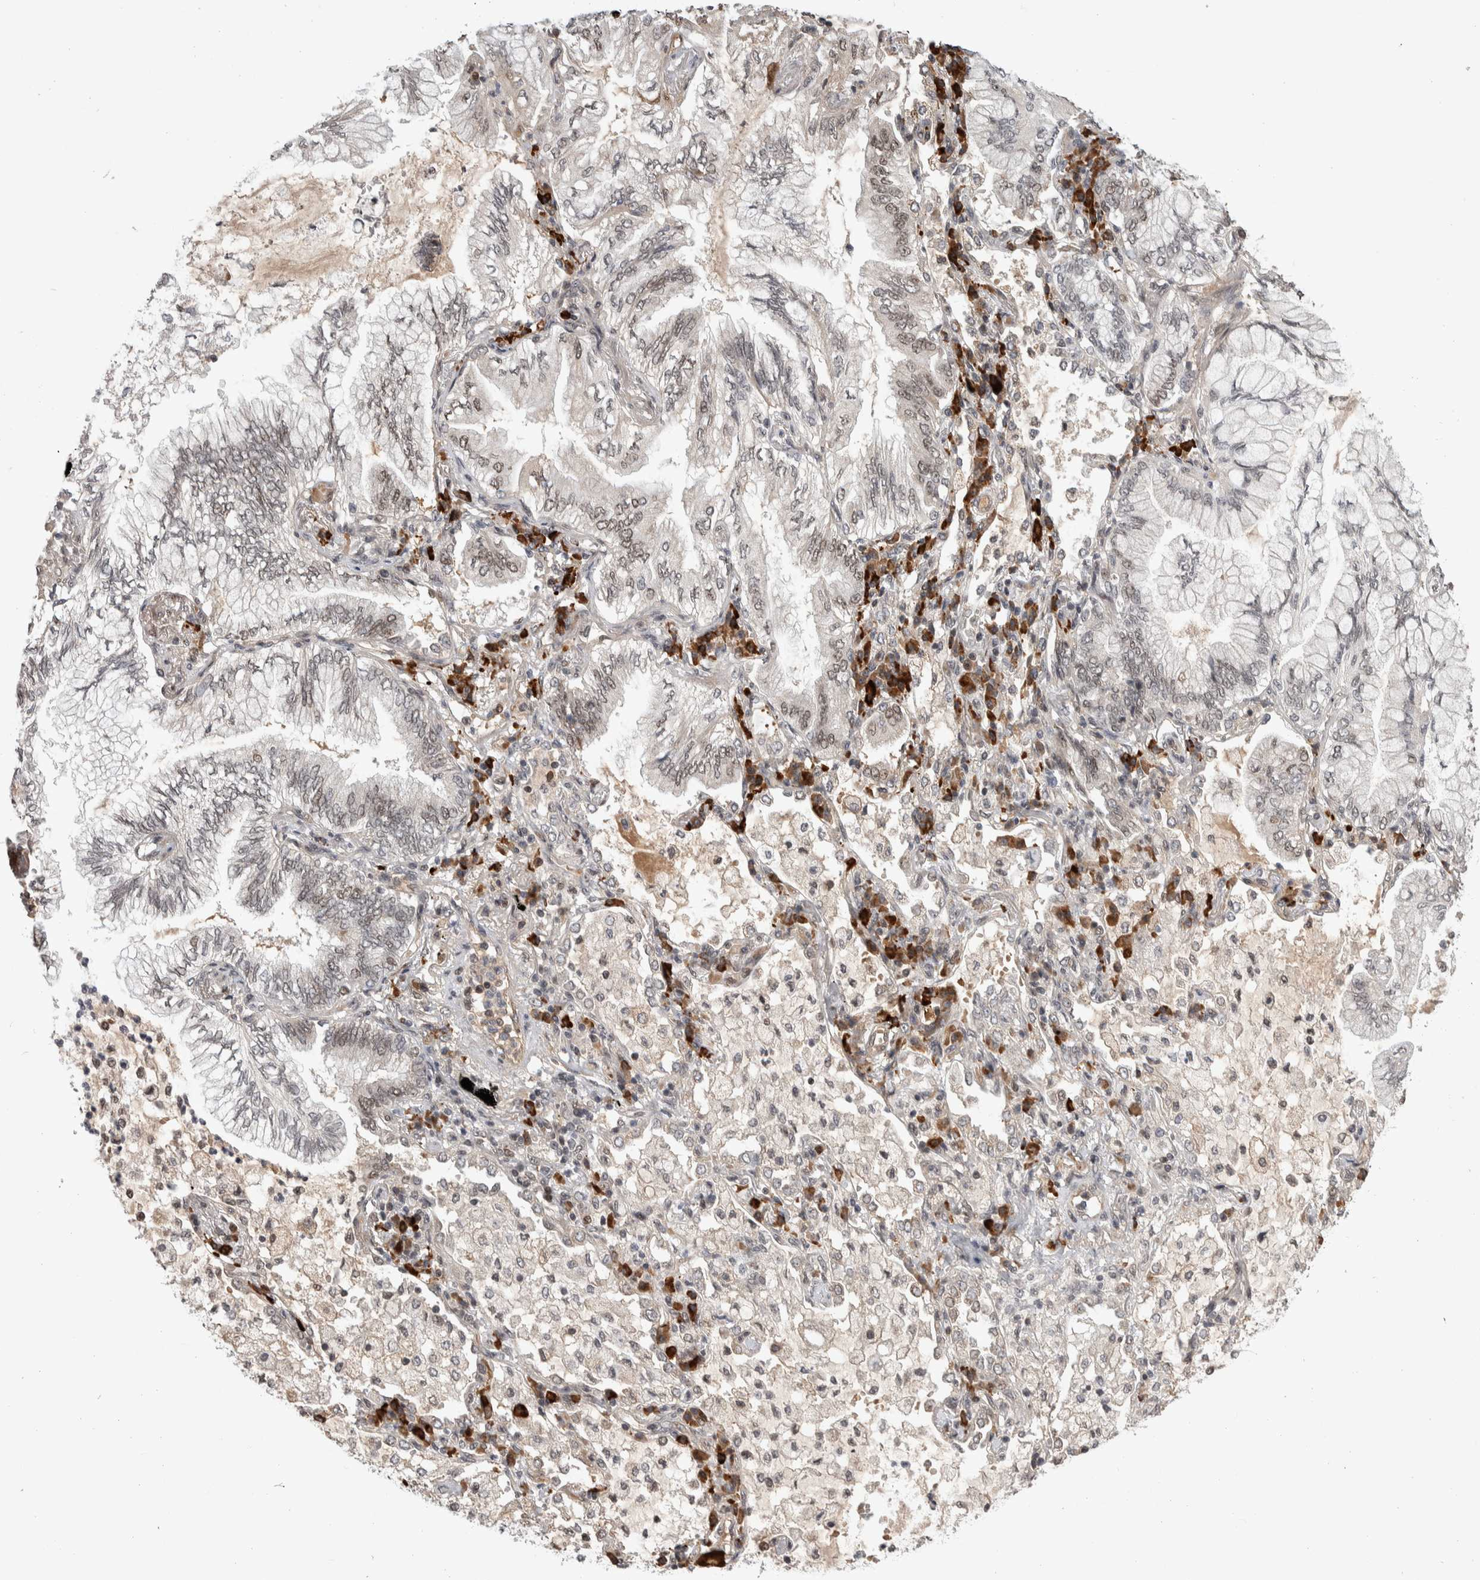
{"staining": {"intensity": "weak", "quantity": "<25%", "location": "nuclear"}, "tissue": "lung cancer", "cell_type": "Tumor cells", "image_type": "cancer", "snomed": [{"axis": "morphology", "description": "Adenocarcinoma, NOS"}, {"axis": "topography", "description": "Lung"}], "caption": "This photomicrograph is of lung cancer stained with immunohistochemistry (IHC) to label a protein in brown with the nuclei are counter-stained blue. There is no positivity in tumor cells.", "gene": "ZNF592", "patient": {"sex": "female", "age": 70}}